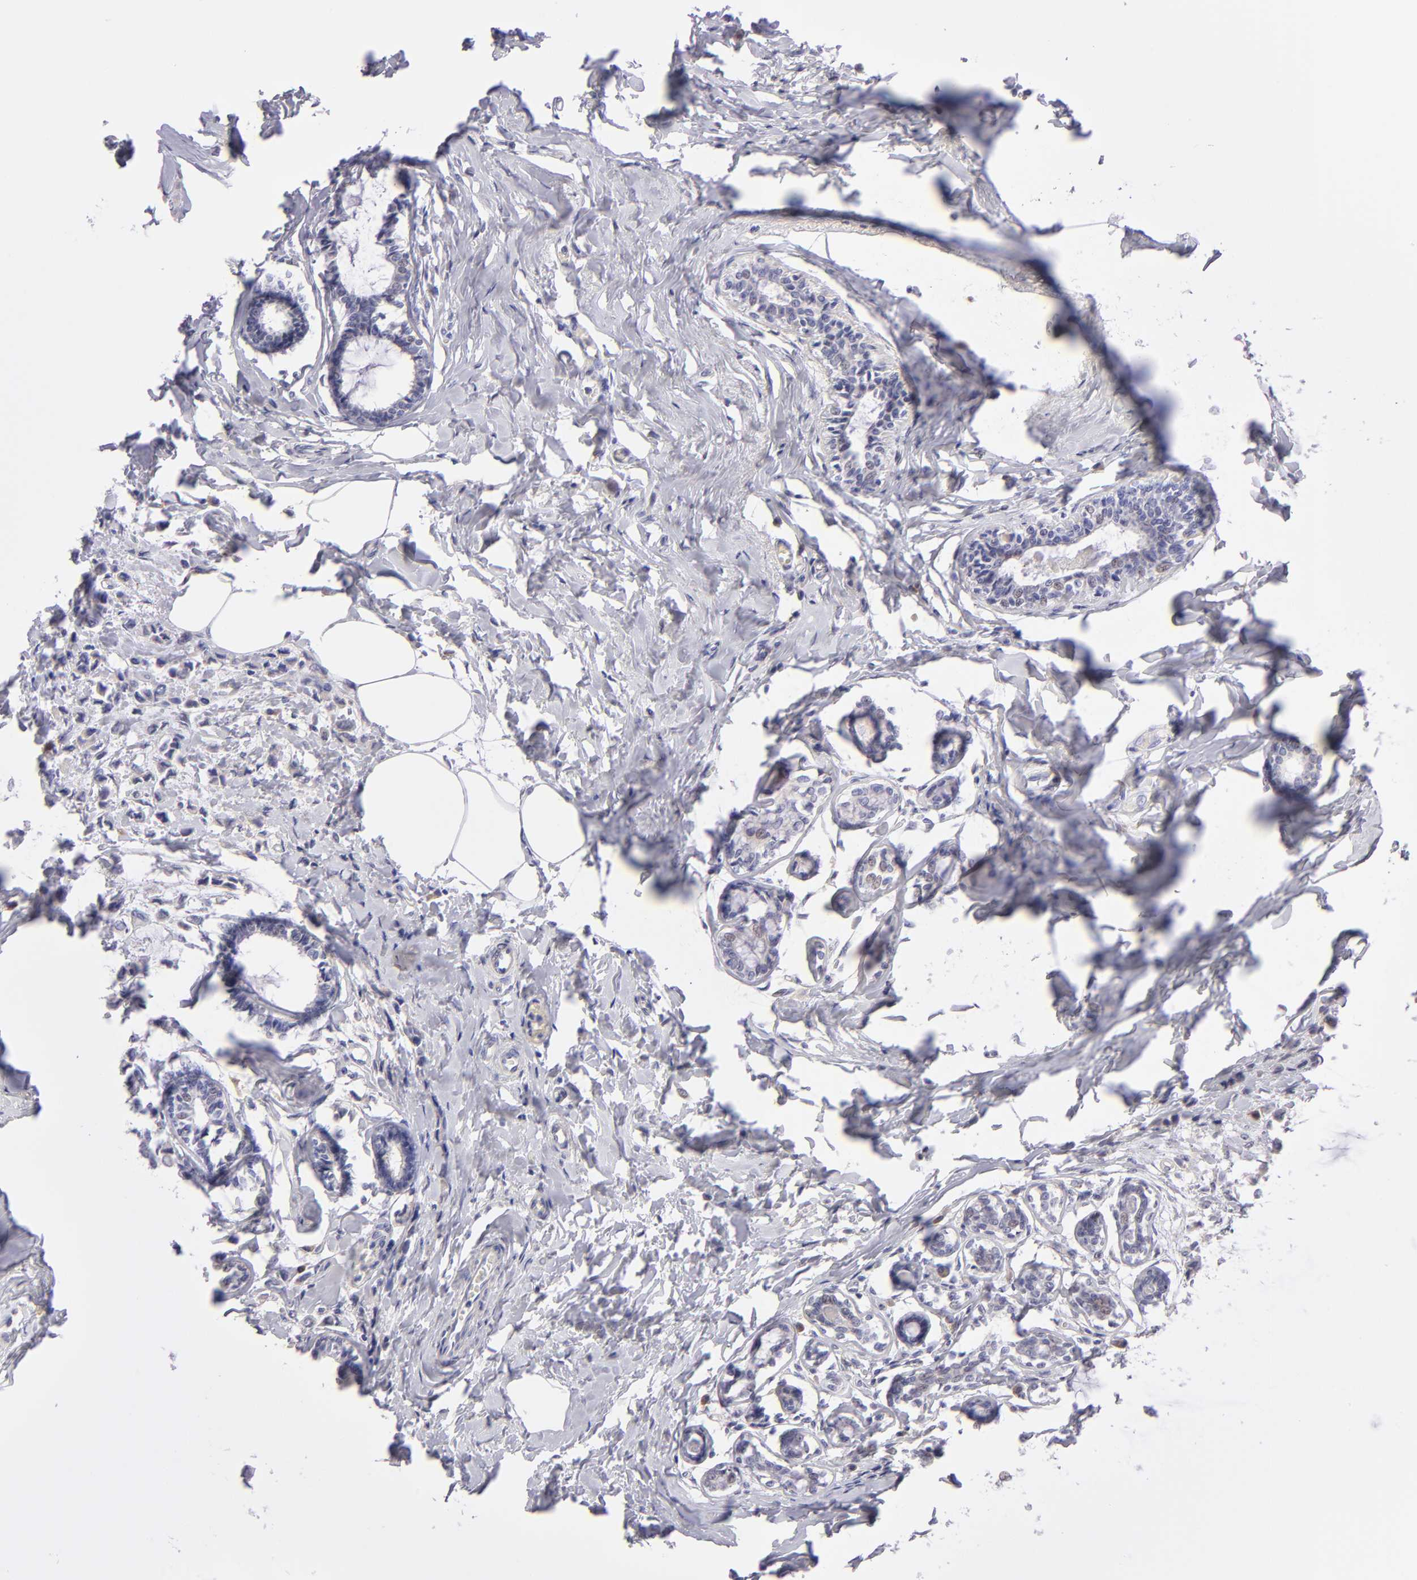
{"staining": {"intensity": "weak", "quantity": "<25%", "location": "cytoplasmic/membranous"}, "tissue": "breast cancer", "cell_type": "Tumor cells", "image_type": "cancer", "snomed": [{"axis": "morphology", "description": "Lobular carcinoma"}, {"axis": "topography", "description": "Breast"}], "caption": "Breast cancer (lobular carcinoma) was stained to show a protein in brown. There is no significant positivity in tumor cells.", "gene": "TRAF3", "patient": {"sex": "female", "age": 51}}